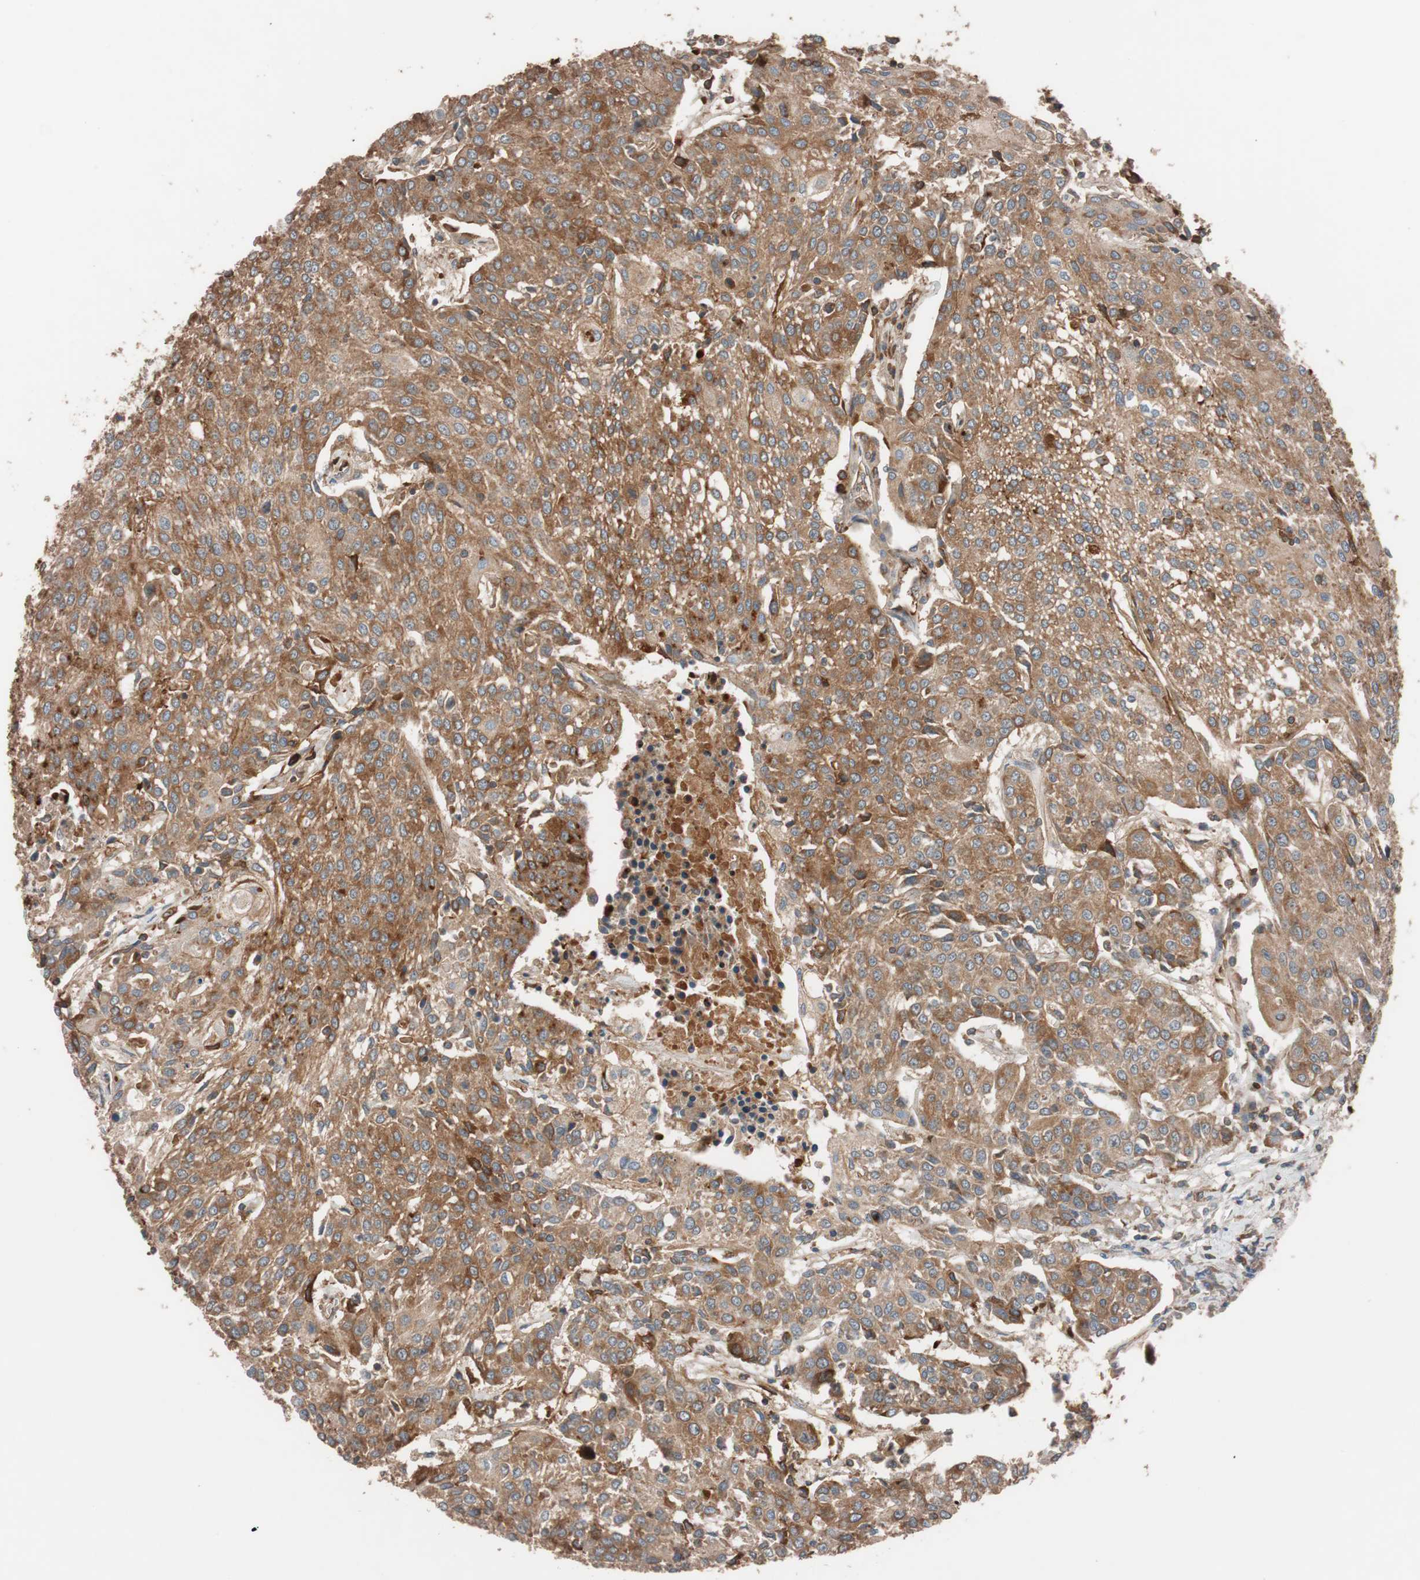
{"staining": {"intensity": "moderate", "quantity": ">75%", "location": "cytoplasmic/membranous"}, "tissue": "urothelial cancer", "cell_type": "Tumor cells", "image_type": "cancer", "snomed": [{"axis": "morphology", "description": "Urothelial carcinoma, High grade"}, {"axis": "topography", "description": "Urinary bladder"}], "caption": "An image showing moderate cytoplasmic/membranous expression in approximately >75% of tumor cells in urothelial carcinoma (high-grade), as visualized by brown immunohistochemical staining.", "gene": "SDC4", "patient": {"sex": "female", "age": 85}}